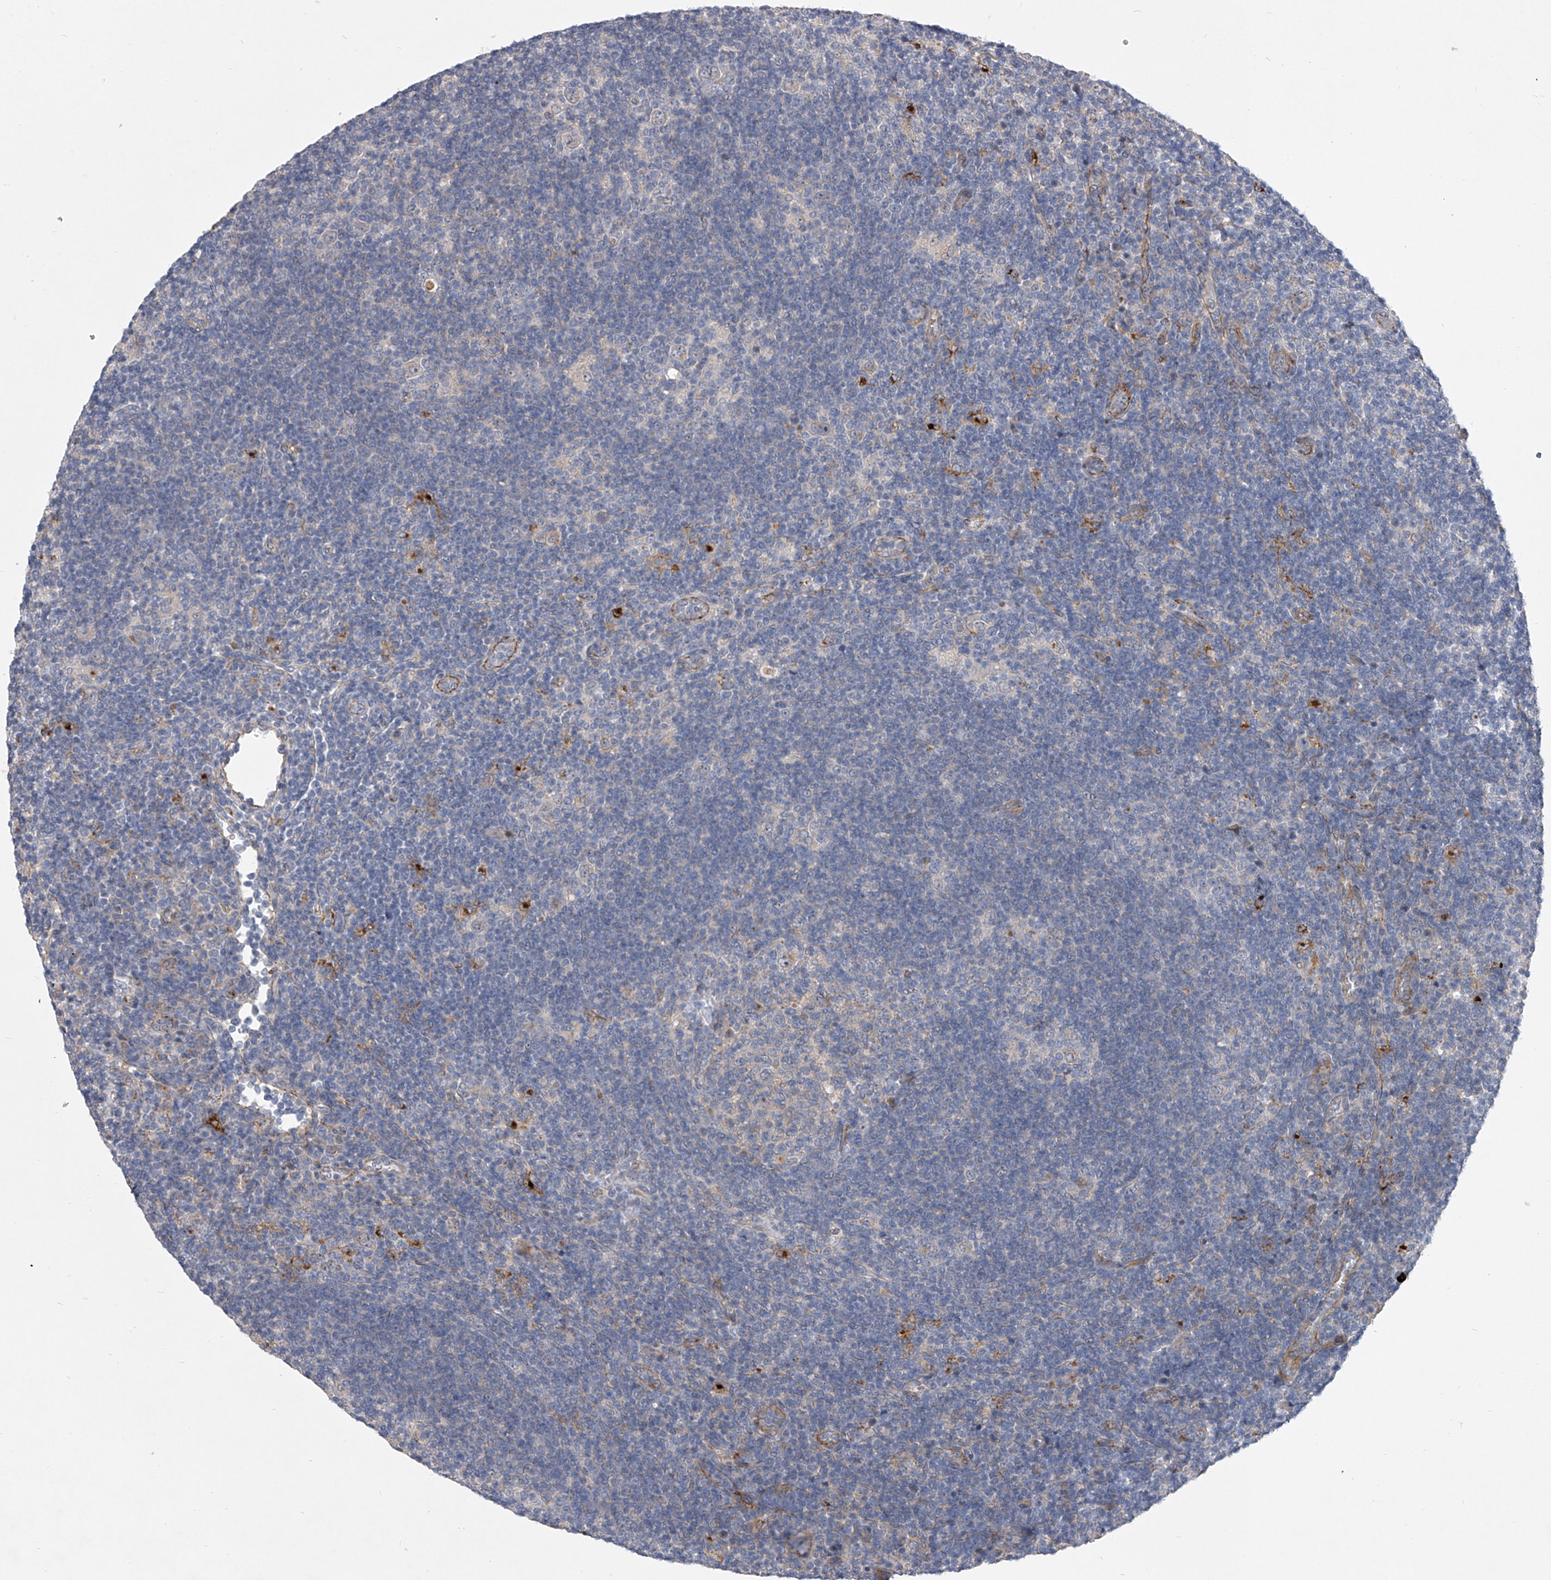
{"staining": {"intensity": "negative", "quantity": "none", "location": "none"}, "tissue": "lymphoma", "cell_type": "Tumor cells", "image_type": "cancer", "snomed": [{"axis": "morphology", "description": "Hodgkin's disease, NOS"}, {"axis": "topography", "description": "Lymph node"}], "caption": "Tumor cells are negative for brown protein staining in lymphoma. Nuclei are stained in blue.", "gene": "MINDY4", "patient": {"sex": "female", "age": 57}}